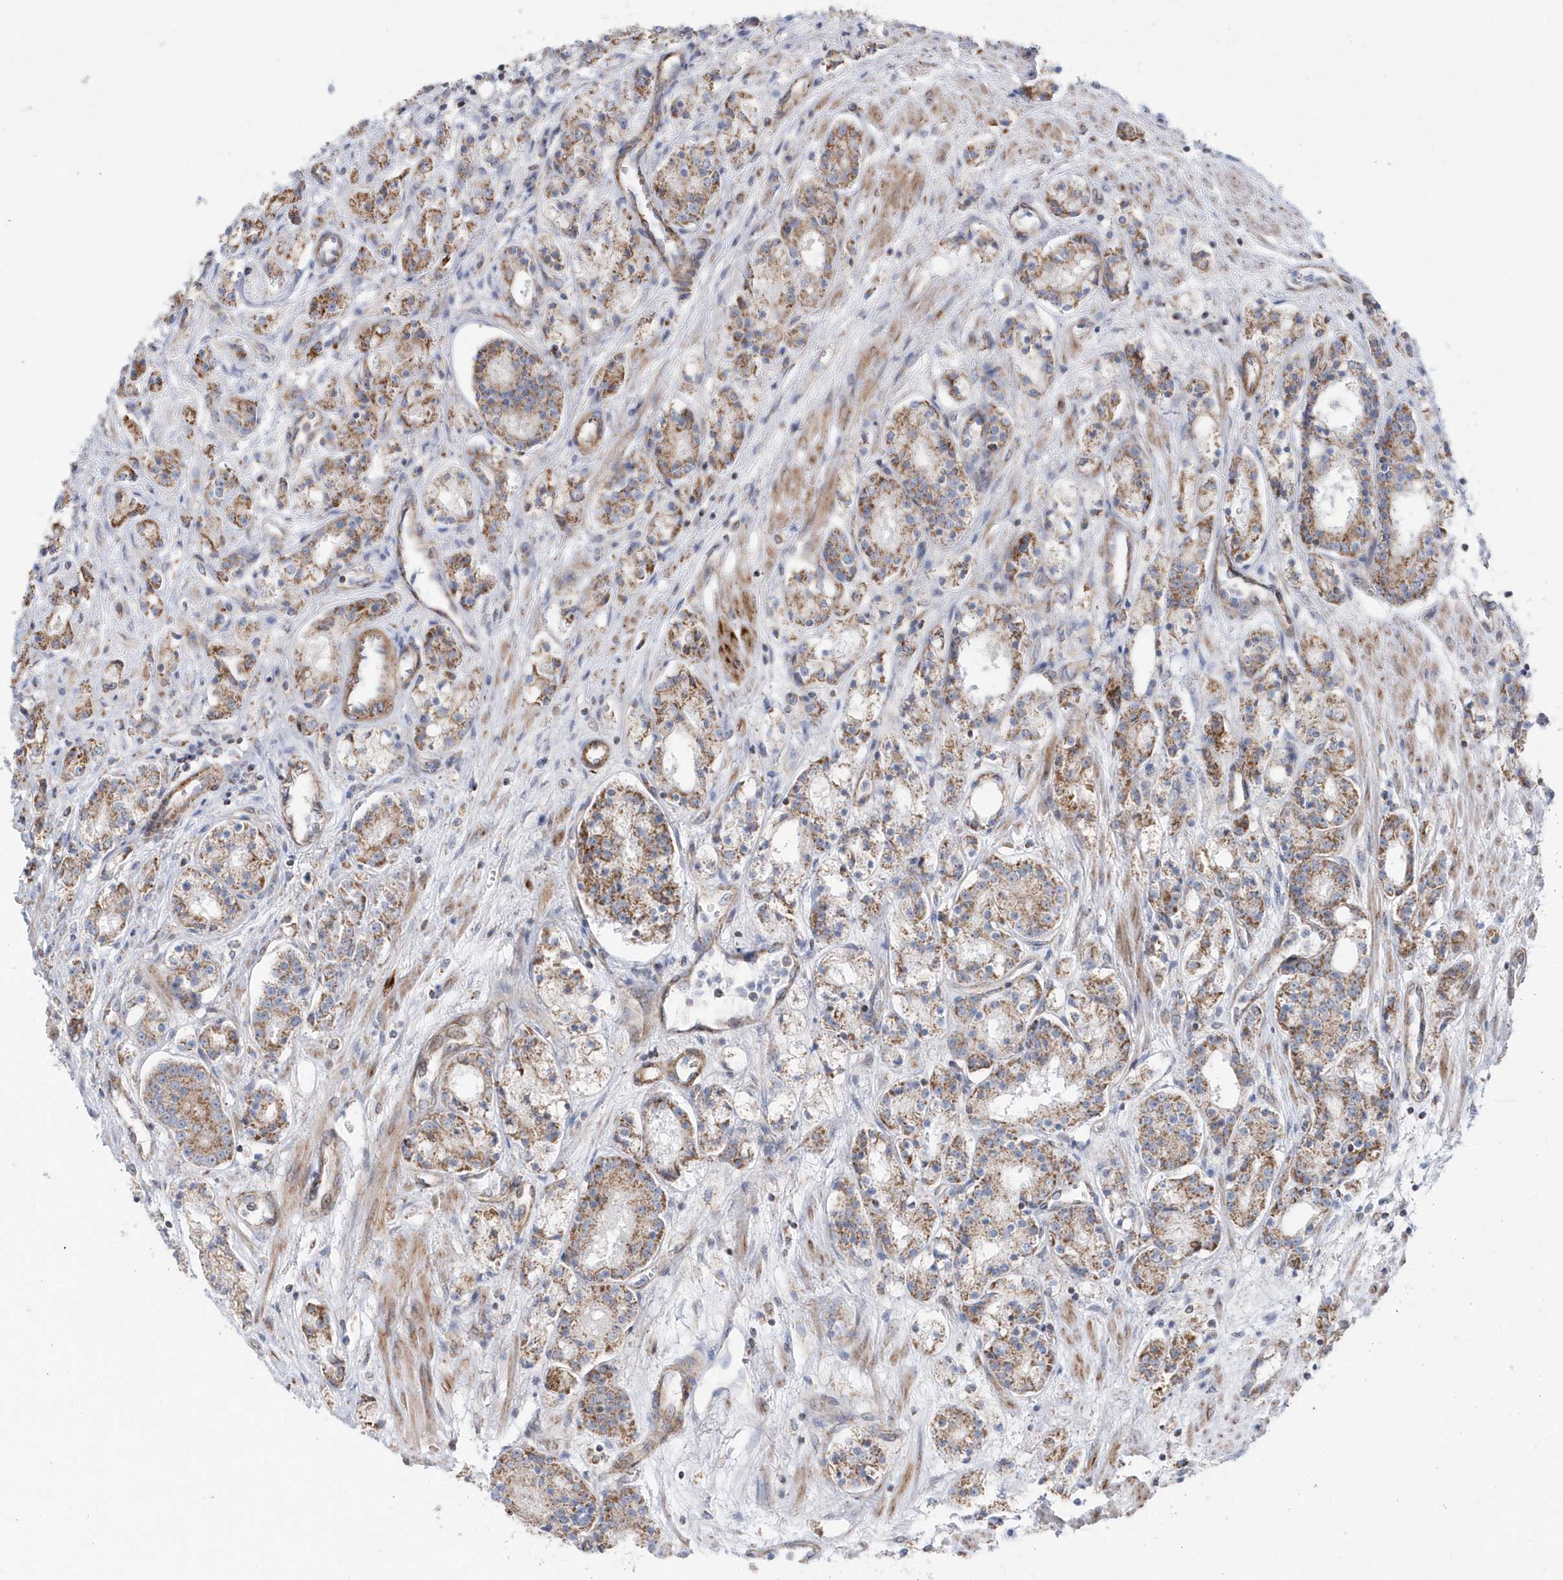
{"staining": {"intensity": "moderate", "quantity": ">75%", "location": "cytoplasmic/membranous"}, "tissue": "prostate cancer", "cell_type": "Tumor cells", "image_type": "cancer", "snomed": [{"axis": "morphology", "description": "Adenocarcinoma, High grade"}, {"axis": "topography", "description": "Prostate"}], "caption": "Immunohistochemical staining of high-grade adenocarcinoma (prostate) demonstrates medium levels of moderate cytoplasmic/membranous protein staining in approximately >75% of tumor cells.", "gene": "OPA1", "patient": {"sex": "male", "age": 60}}